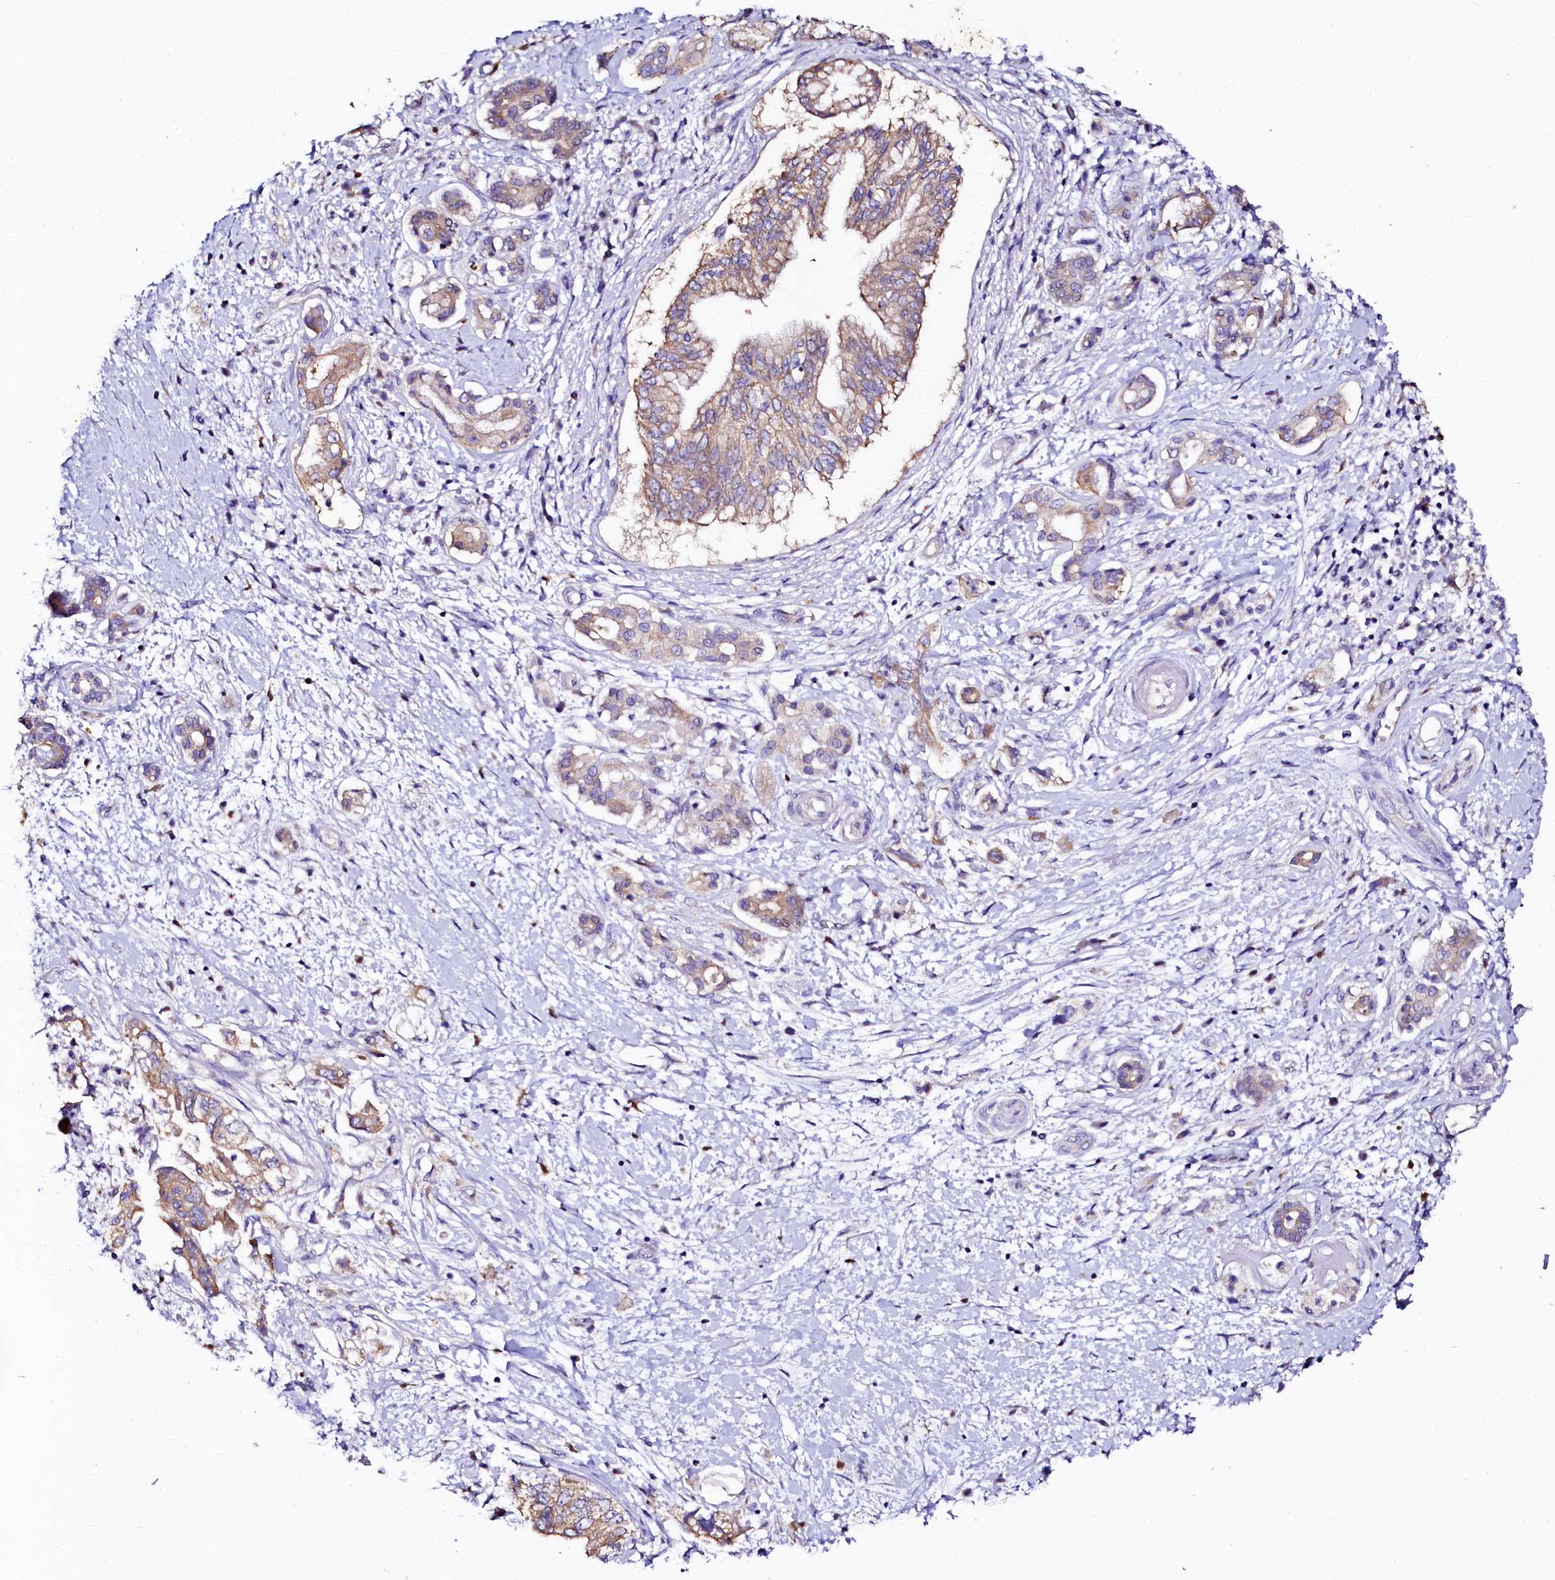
{"staining": {"intensity": "weak", "quantity": ">75%", "location": "cytoplasmic/membranous"}, "tissue": "pancreatic cancer", "cell_type": "Tumor cells", "image_type": "cancer", "snomed": [{"axis": "morphology", "description": "Adenocarcinoma, NOS"}, {"axis": "topography", "description": "Pancreas"}], "caption": "Weak cytoplasmic/membranous positivity is seen in approximately >75% of tumor cells in pancreatic cancer (adenocarcinoma).", "gene": "NAA16", "patient": {"sex": "female", "age": 73}}